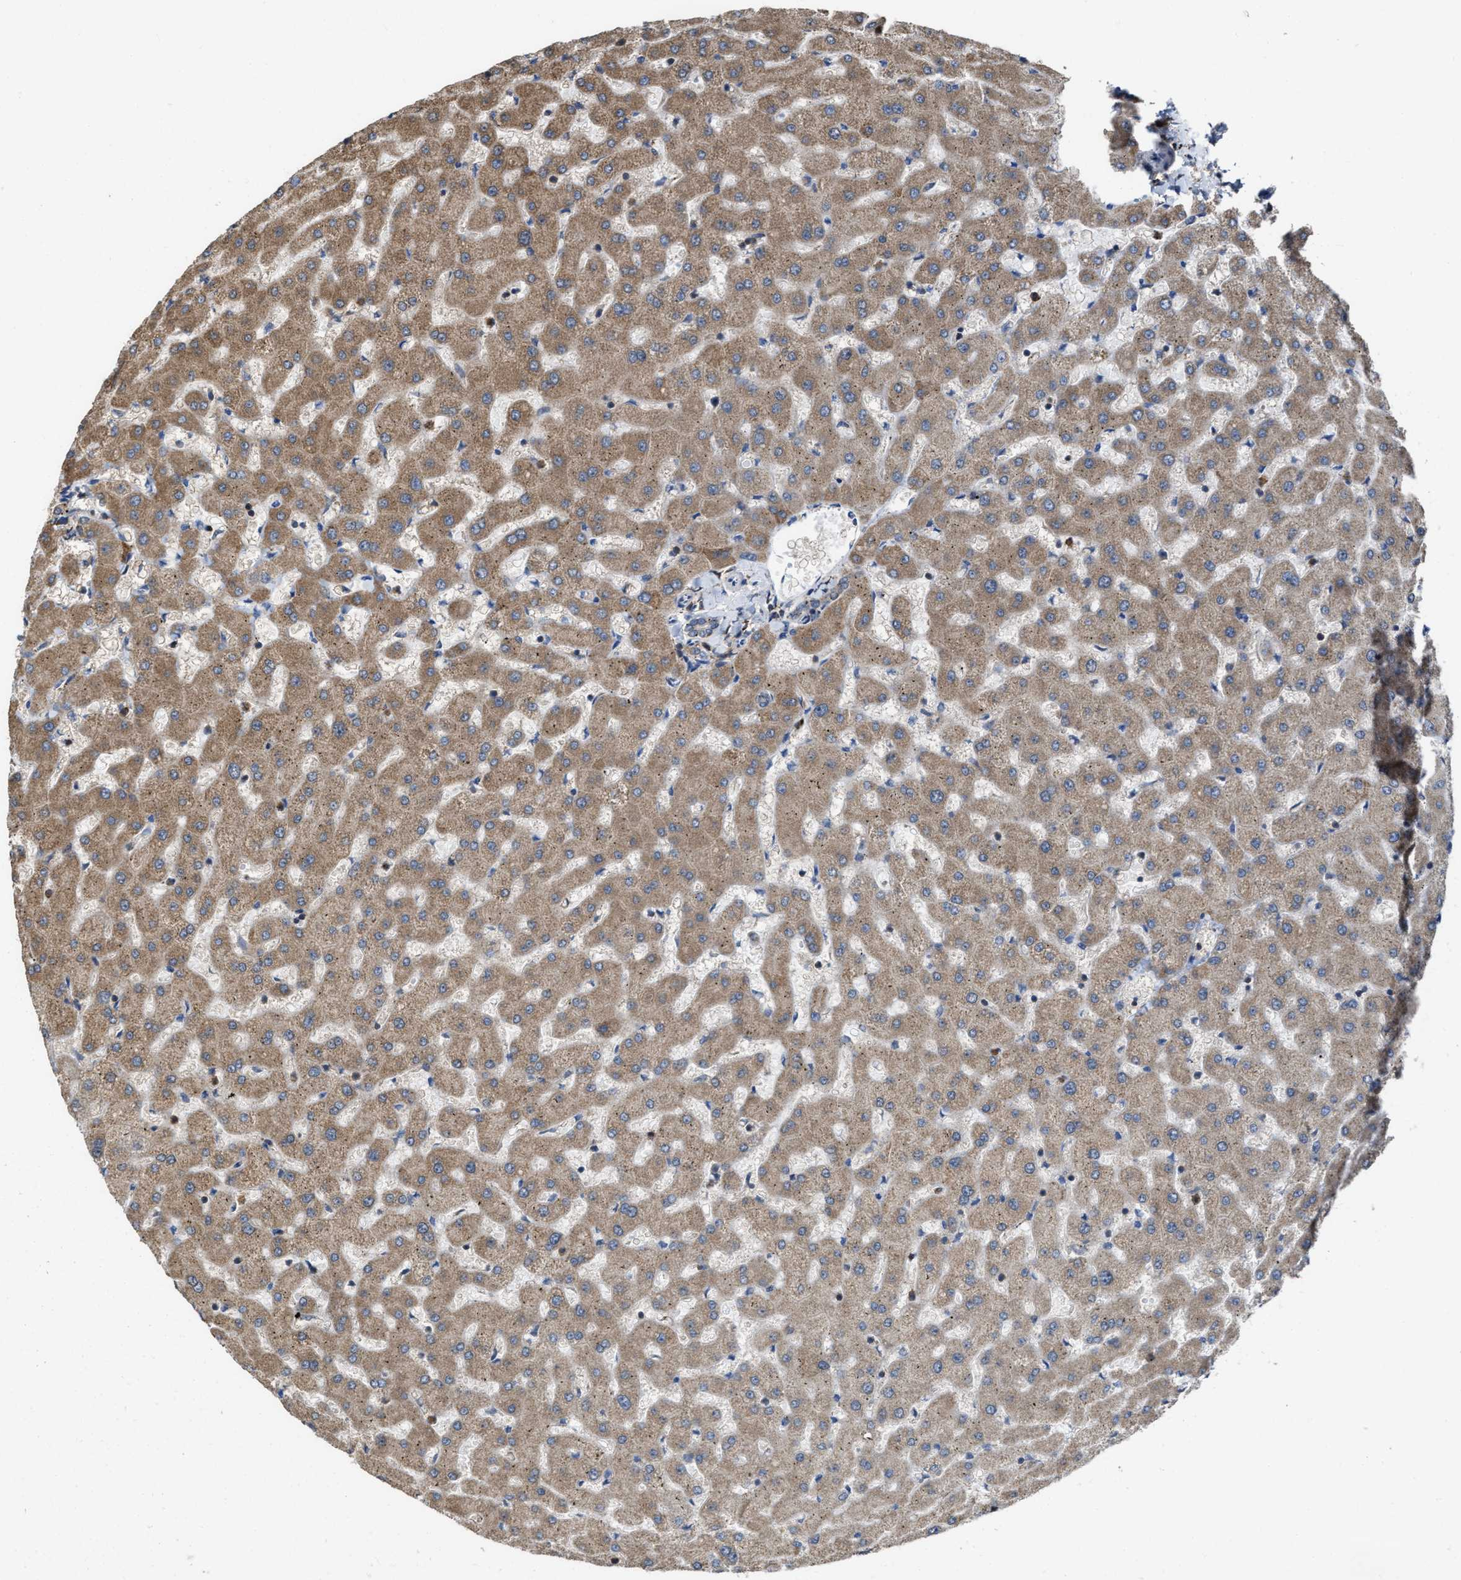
{"staining": {"intensity": "weak", "quantity": "25%-75%", "location": "cytoplasmic/membranous"}, "tissue": "liver", "cell_type": "Cholangiocytes", "image_type": "normal", "snomed": [{"axis": "morphology", "description": "Normal tissue, NOS"}, {"axis": "topography", "description": "Liver"}], "caption": "Immunohistochemical staining of normal human liver exhibits 25%-75% levels of weak cytoplasmic/membranous protein positivity in approximately 25%-75% of cholangiocytes.", "gene": "FGD3", "patient": {"sex": "female", "age": 63}}